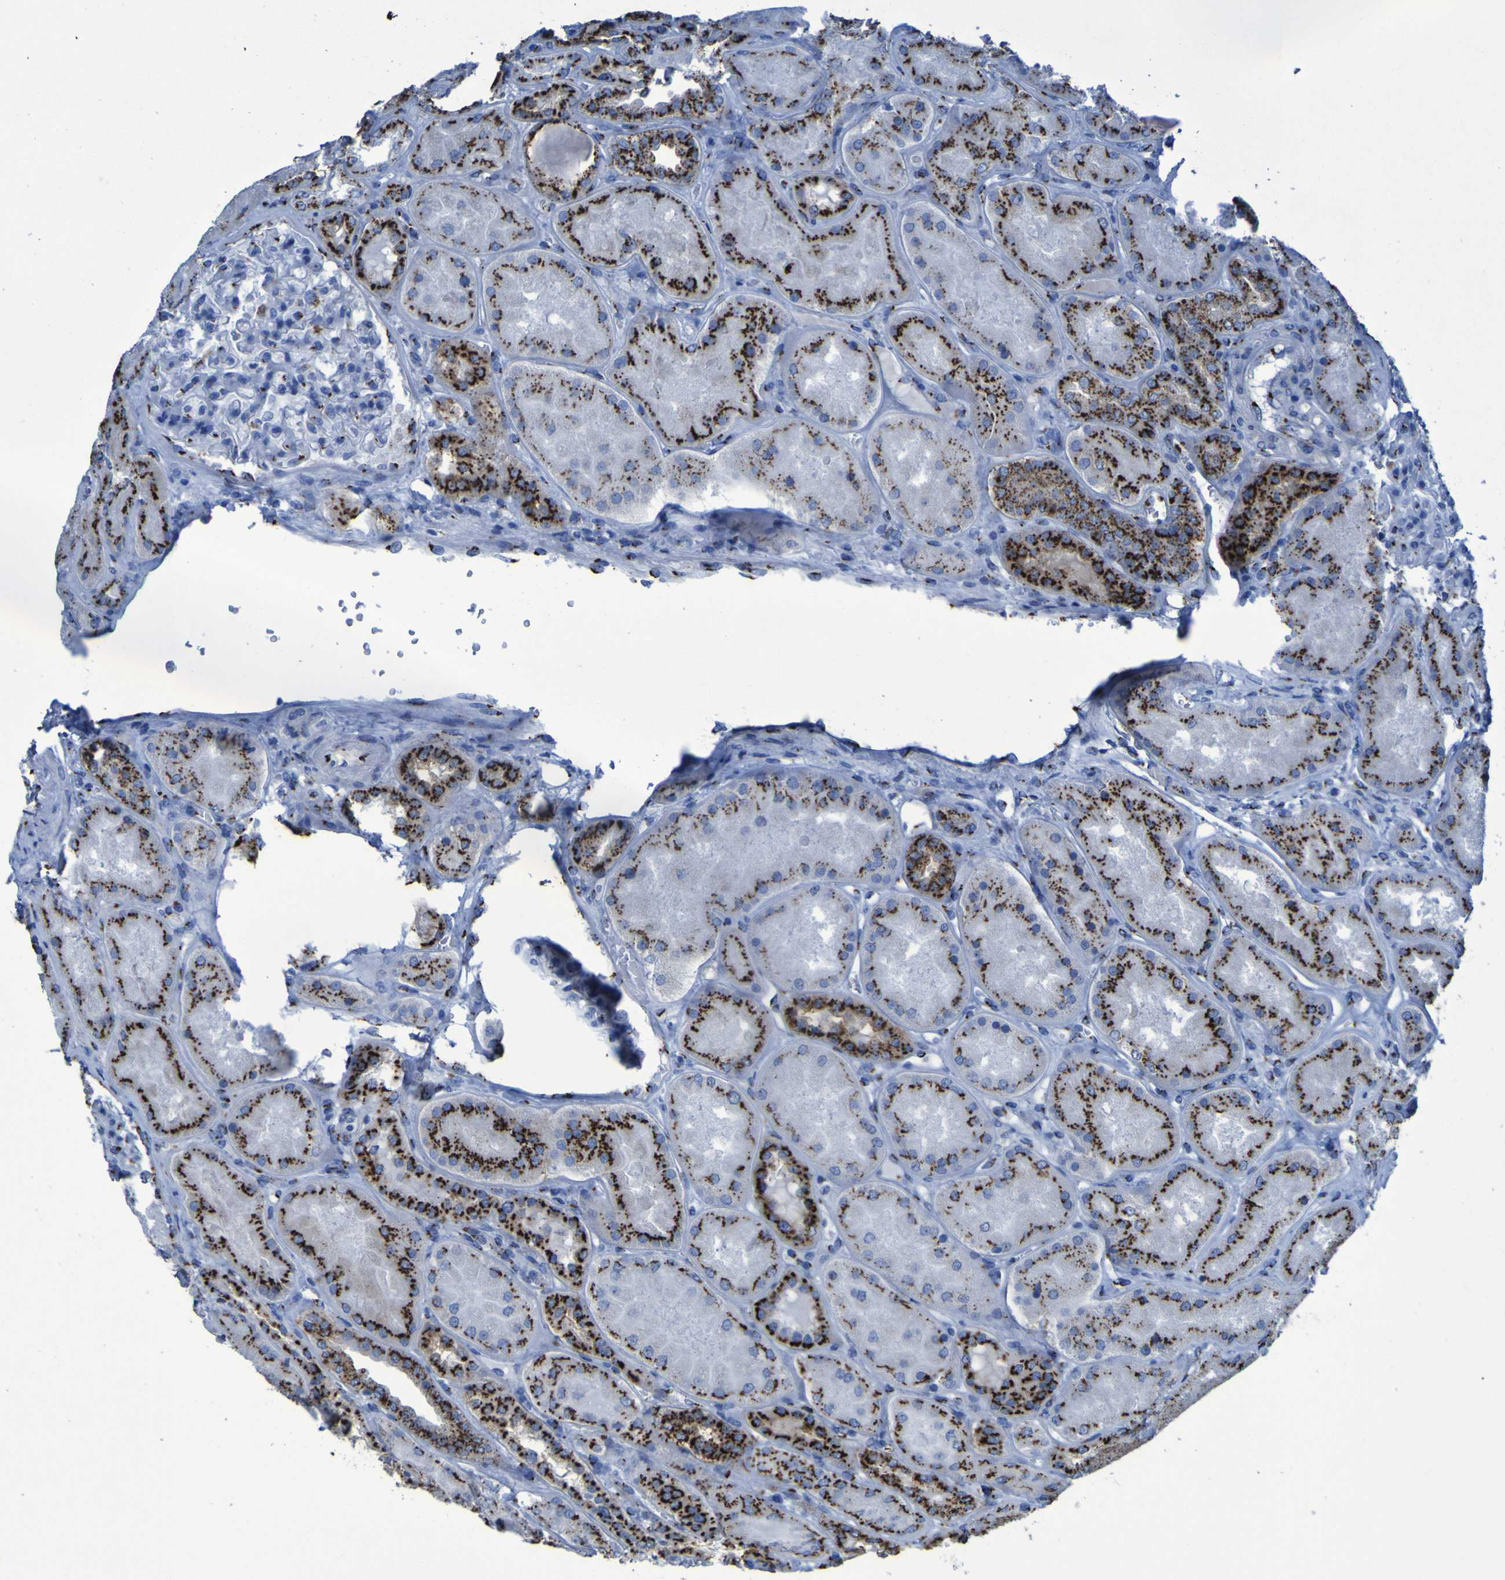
{"staining": {"intensity": "strong", "quantity": "<25%", "location": "cytoplasmic/membranous"}, "tissue": "kidney", "cell_type": "Cells in glomeruli", "image_type": "normal", "snomed": [{"axis": "morphology", "description": "Normal tissue, NOS"}, {"axis": "topography", "description": "Kidney"}], "caption": "Kidney stained for a protein (brown) exhibits strong cytoplasmic/membranous positive expression in approximately <25% of cells in glomeruli.", "gene": "GOLM1", "patient": {"sex": "female", "age": 56}}